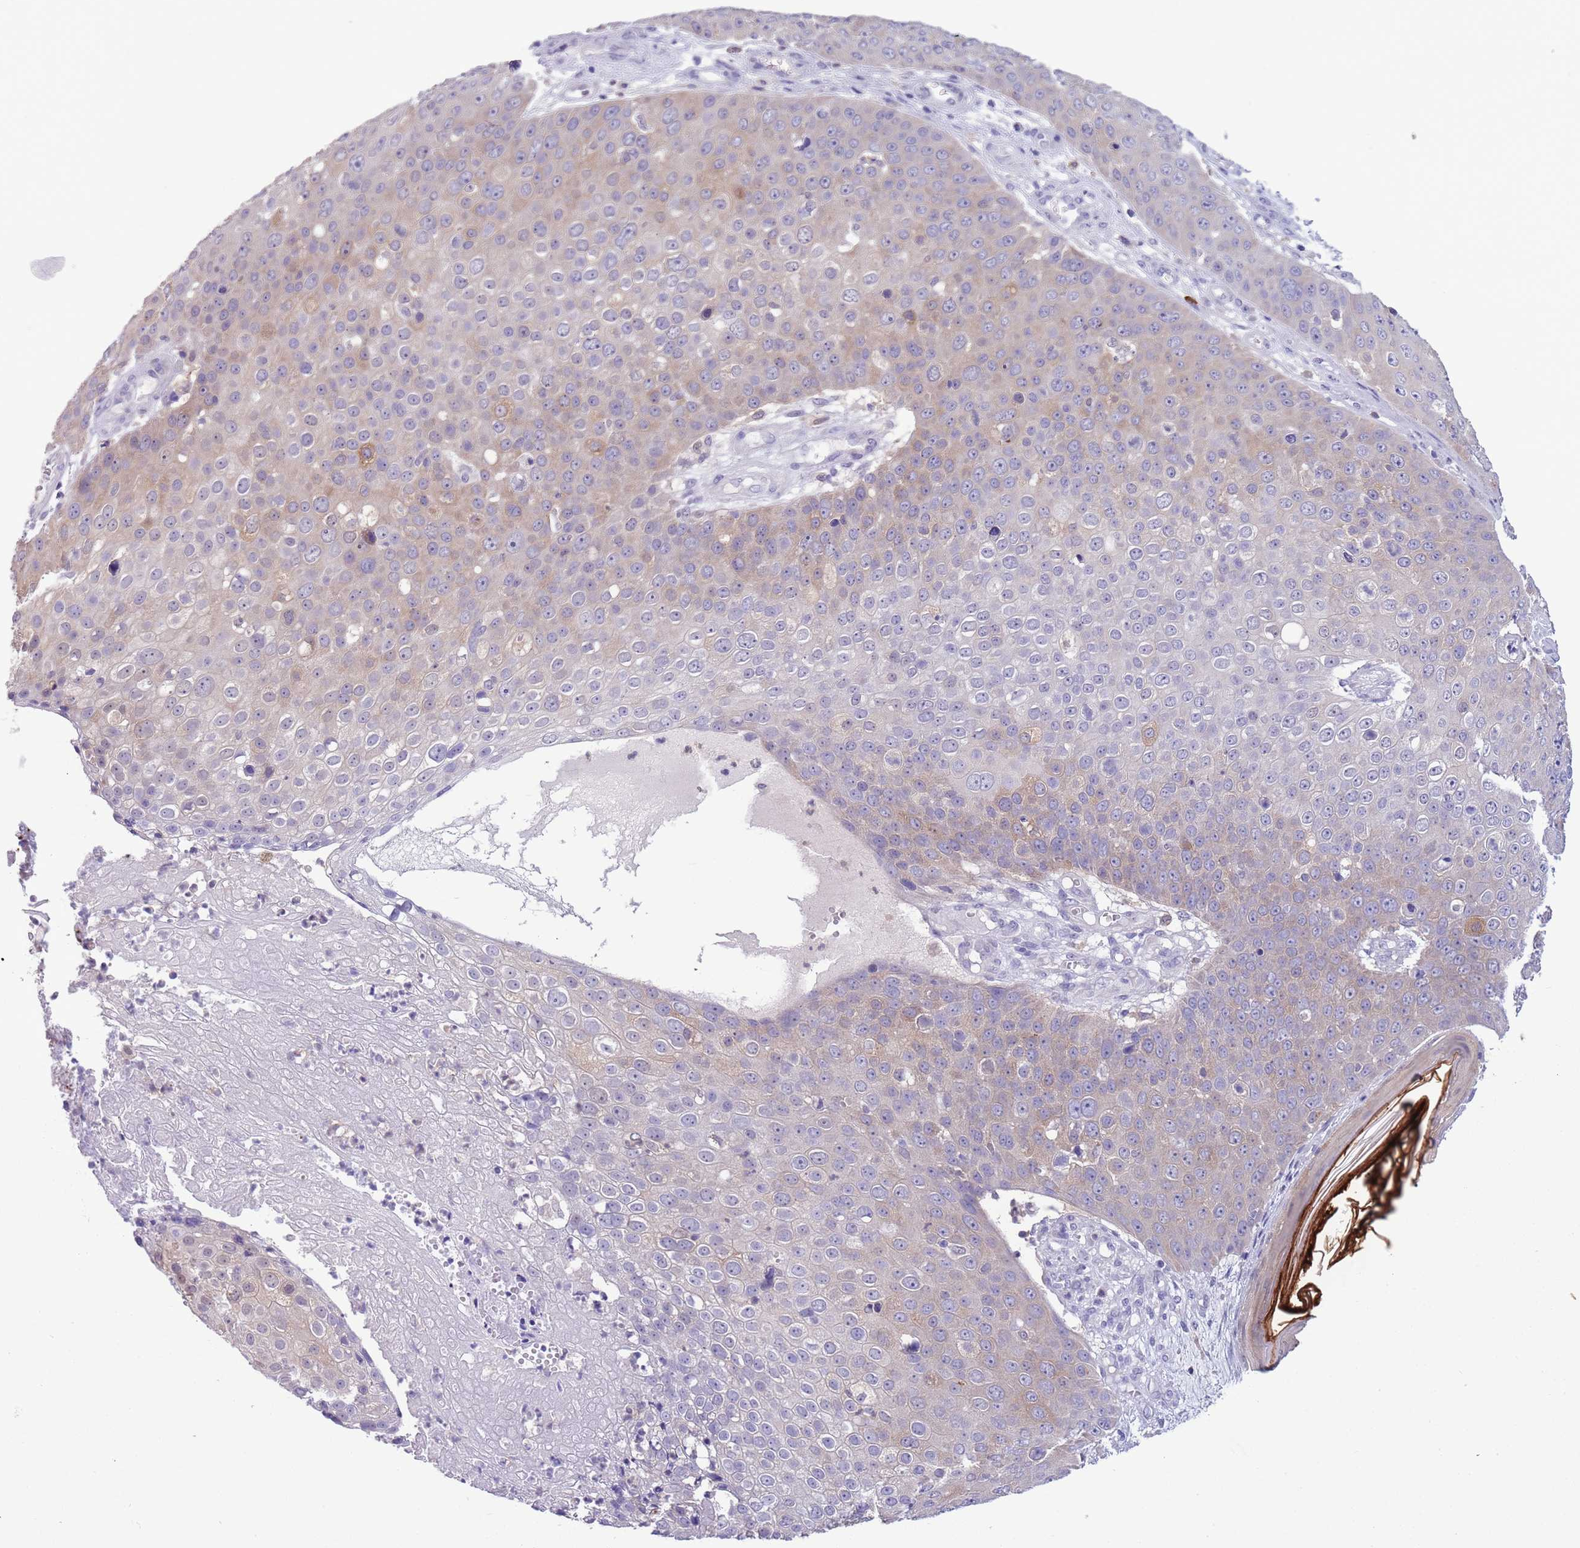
{"staining": {"intensity": "weak", "quantity": "25%-75%", "location": "cytoplasmic/membranous"}, "tissue": "skin cancer", "cell_type": "Tumor cells", "image_type": "cancer", "snomed": [{"axis": "morphology", "description": "Squamous cell carcinoma, NOS"}, {"axis": "topography", "description": "Skin"}], "caption": "Immunohistochemical staining of skin cancer (squamous cell carcinoma) exhibits low levels of weak cytoplasmic/membranous positivity in approximately 25%-75% of tumor cells.", "gene": "PFKFB2", "patient": {"sex": "male", "age": 71}}